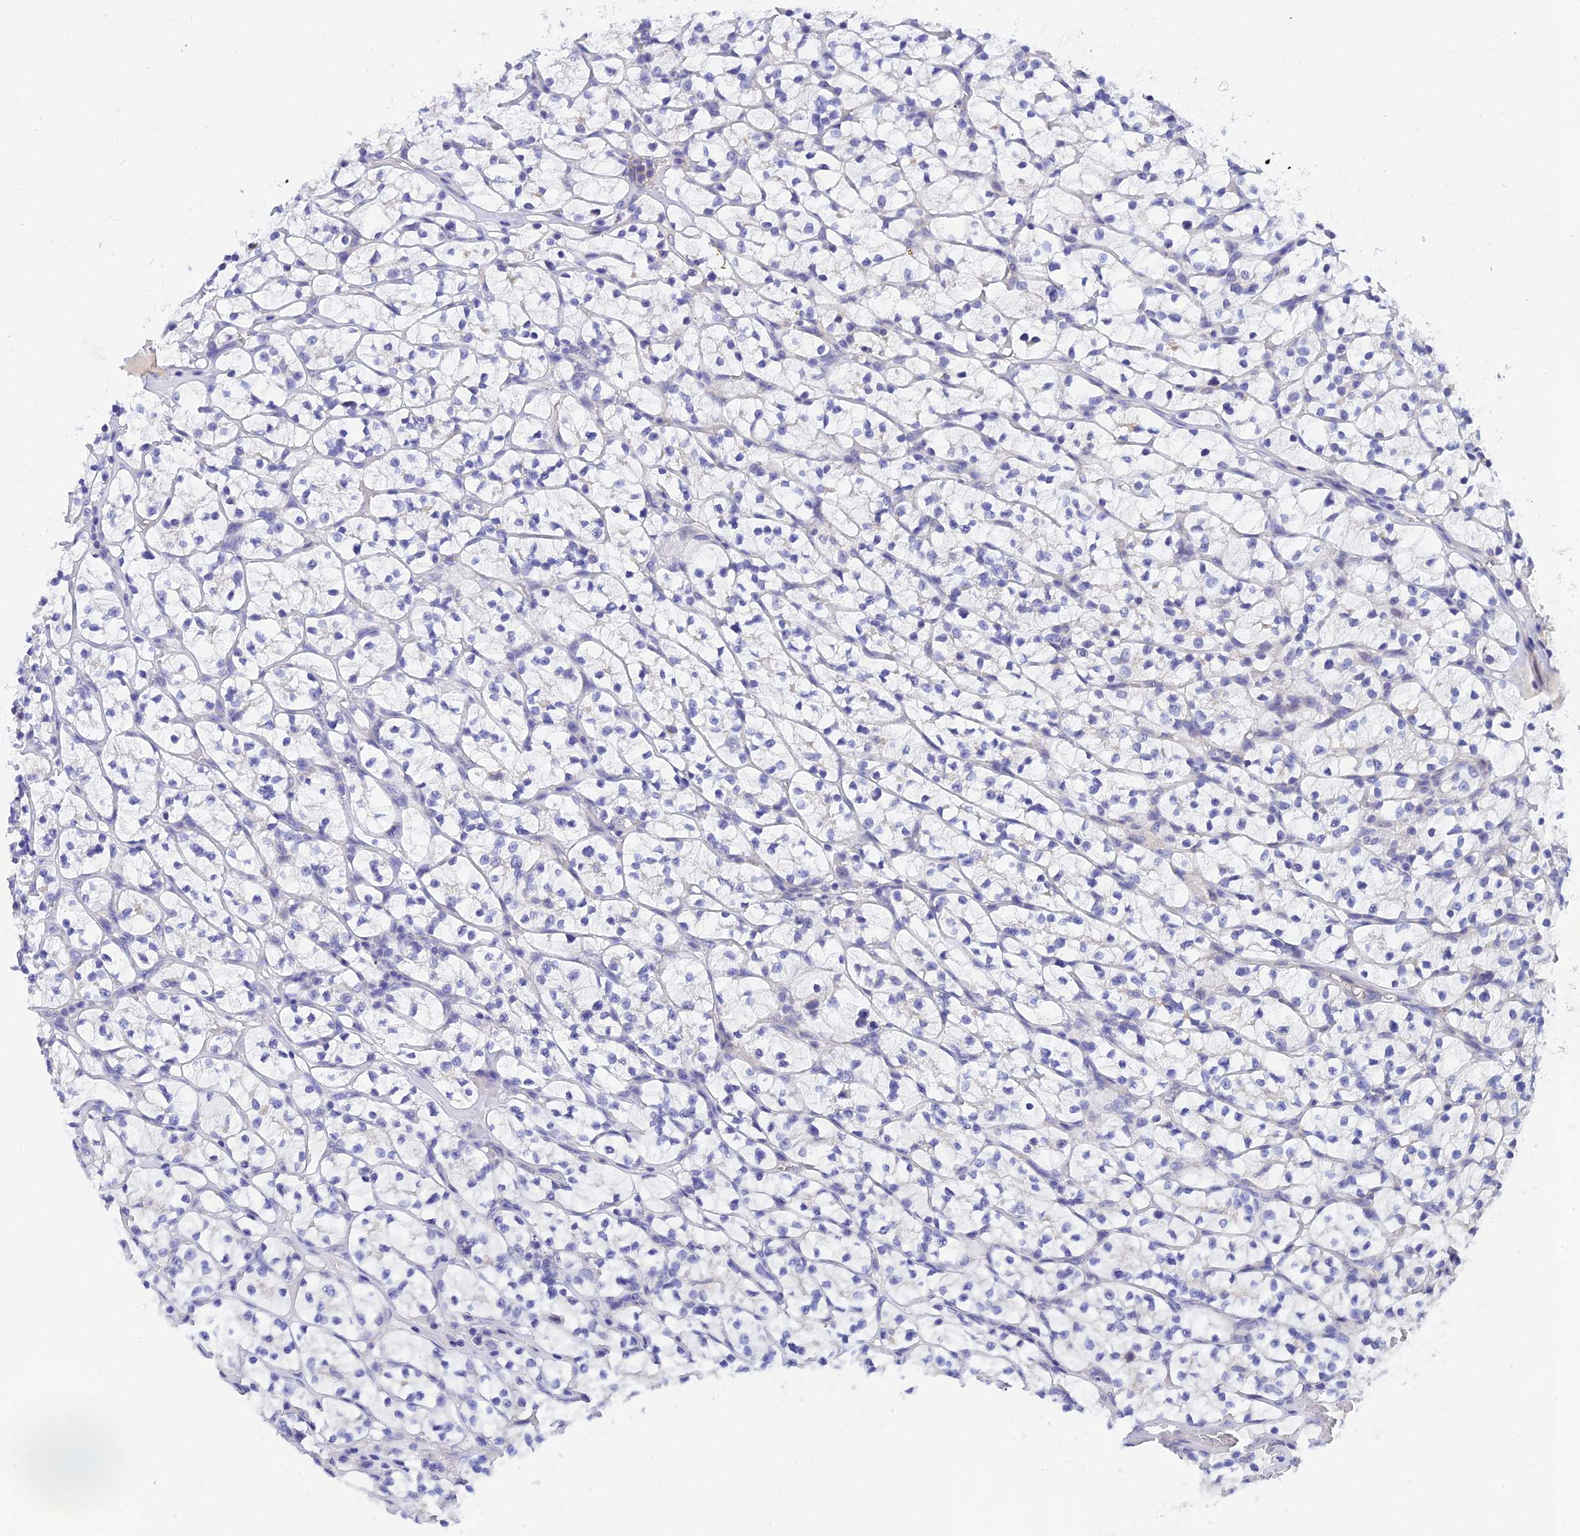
{"staining": {"intensity": "negative", "quantity": "none", "location": "none"}, "tissue": "renal cancer", "cell_type": "Tumor cells", "image_type": "cancer", "snomed": [{"axis": "morphology", "description": "Adenocarcinoma, NOS"}, {"axis": "topography", "description": "Kidney"}], "caption": "IHC image of adenocarcinoma (renal) stained for a protein (brown), which demonstrates no expression in tumor cells. (DAB (3,3'-diaminobenzidine) immunohistochemistry, high magnification).", "gene": "TMEM161B", "patient": {"sex": "female", "age": 64}}